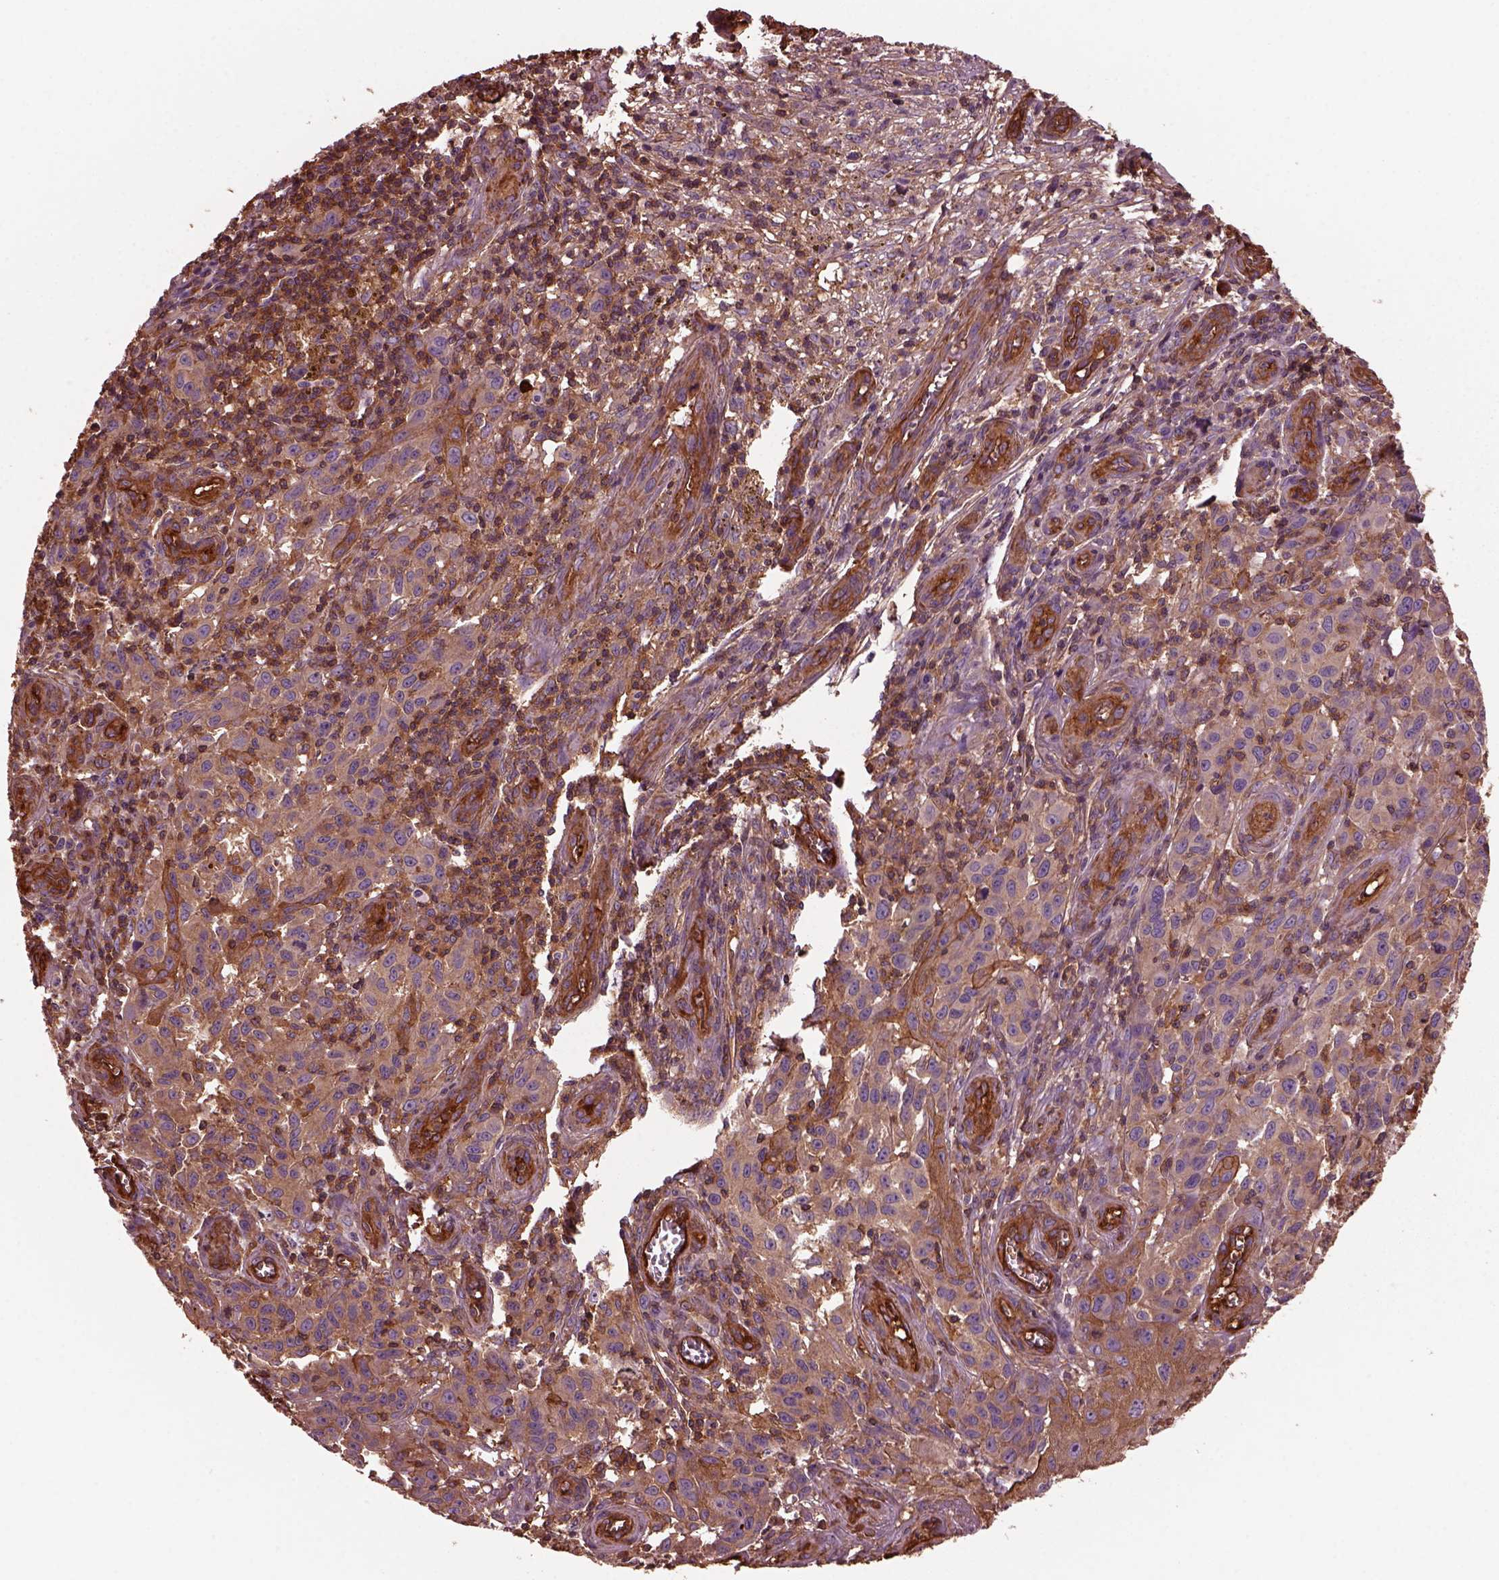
{"staining": {"intensity": "moderate", "quantity": ">75%", "location": "cytoplasmic/membranous"}, "tissue": "melanoma", "cell_type": "Tumor cells", "image_type": "cancer", "snomed": [{"axis": "morphology", "description": "Malignant melanoma, NOS"}, {"axis": "topography", "description": "Skin"}], "caption": "An IHC image of neoplastic tissue is shown. Protein staining in brown labels moderate cytoplasmic/membranous positivity in melanoma within tumor cells.", "gene": "MYL6", "patient": {"sex": "female", "age": 53}}